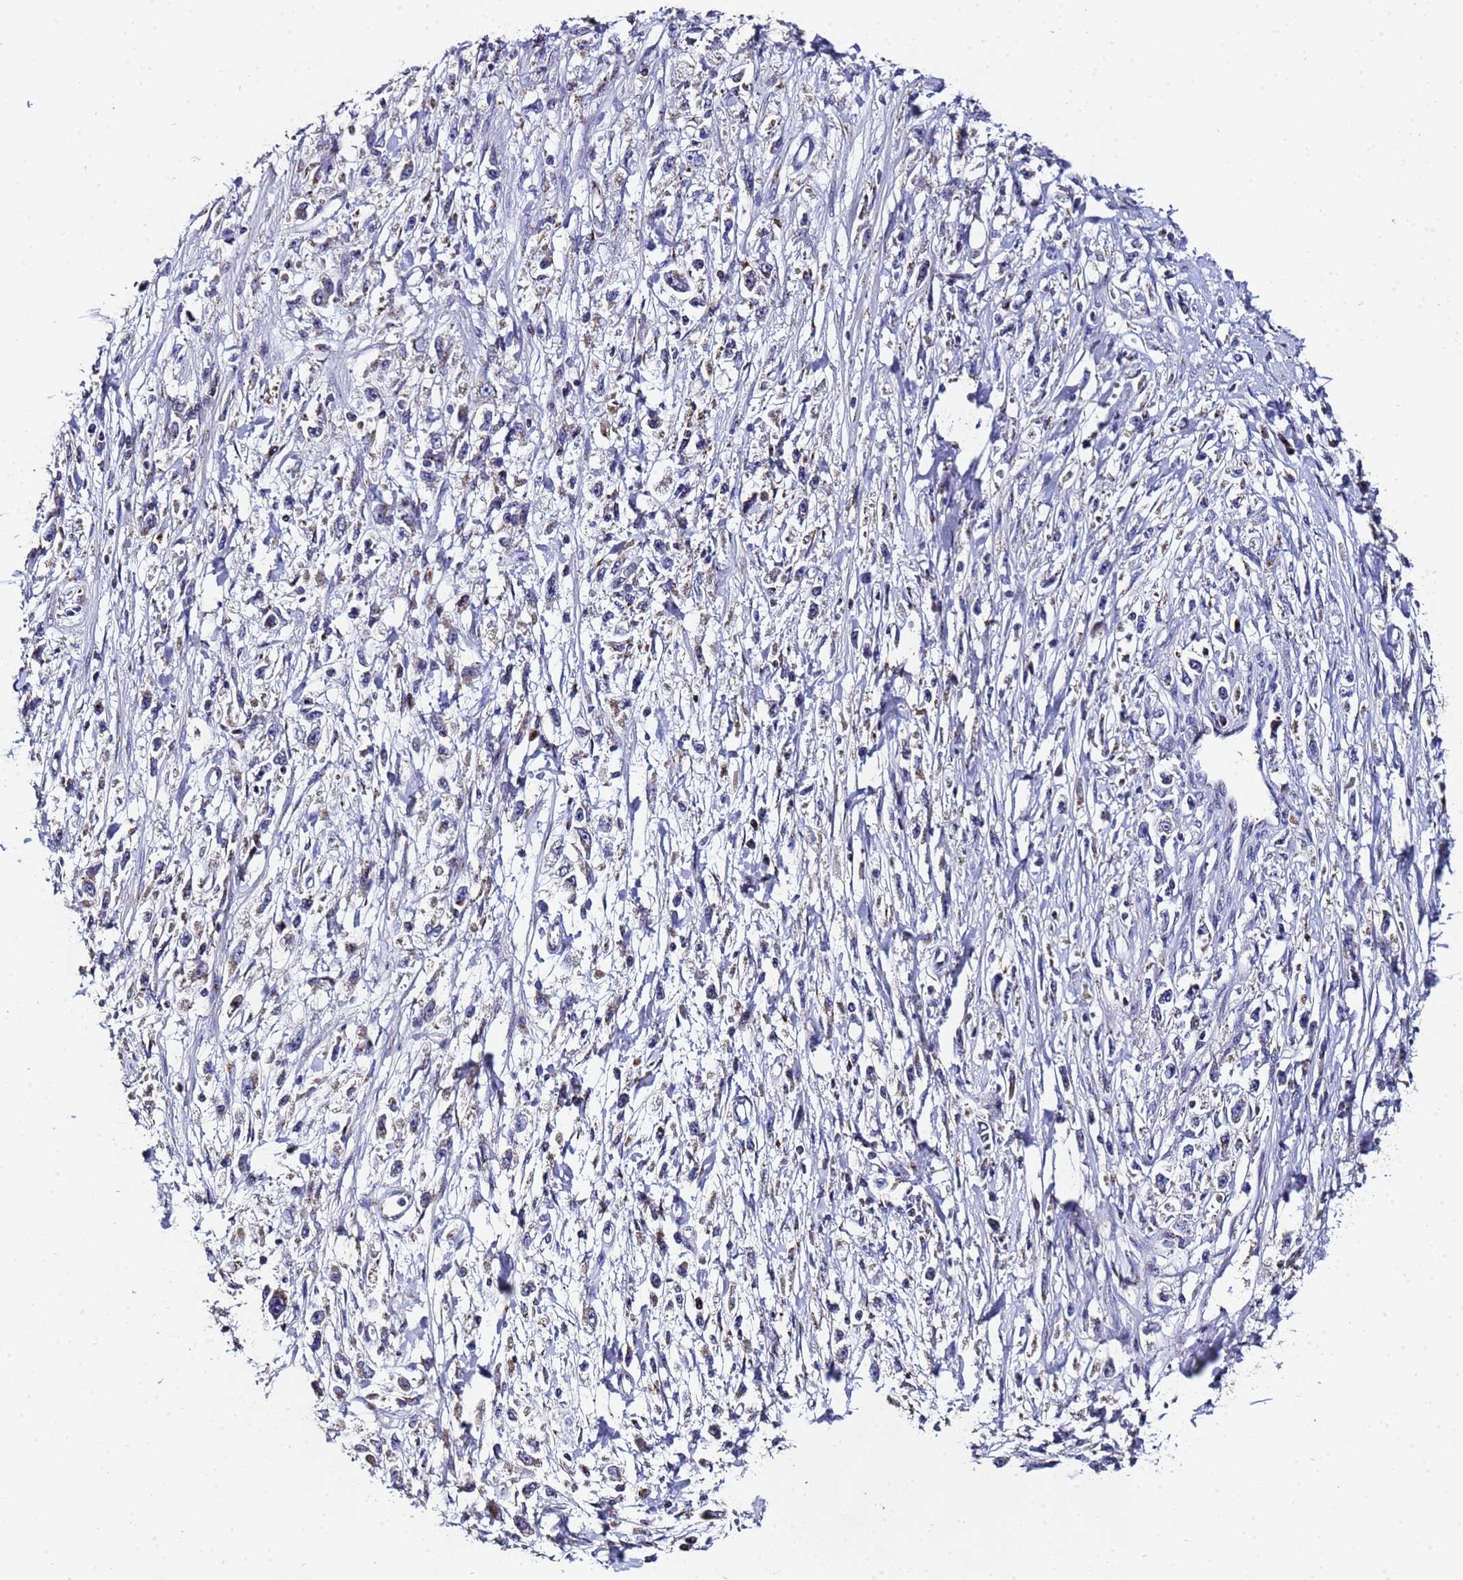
{"staining": {"intensity": "negative", "quantity": "none", "location": "none"}, "tissue": "stomach cancer", "cell_type": "Tumor cells", "image_type": "cancer", "snomed": [{"axis": "morphology", "description": "Adenocarcinoma, NOS"}, {"axis": "topography", "description": "Stomach"}], "caption": "DAB immunohistochemical staining of stomach cancer (adenocarcinoma) displays no significant positivity in tumor cells.", "gene": "NSUN6", "patient": {"sex": "female", "age": 59}}